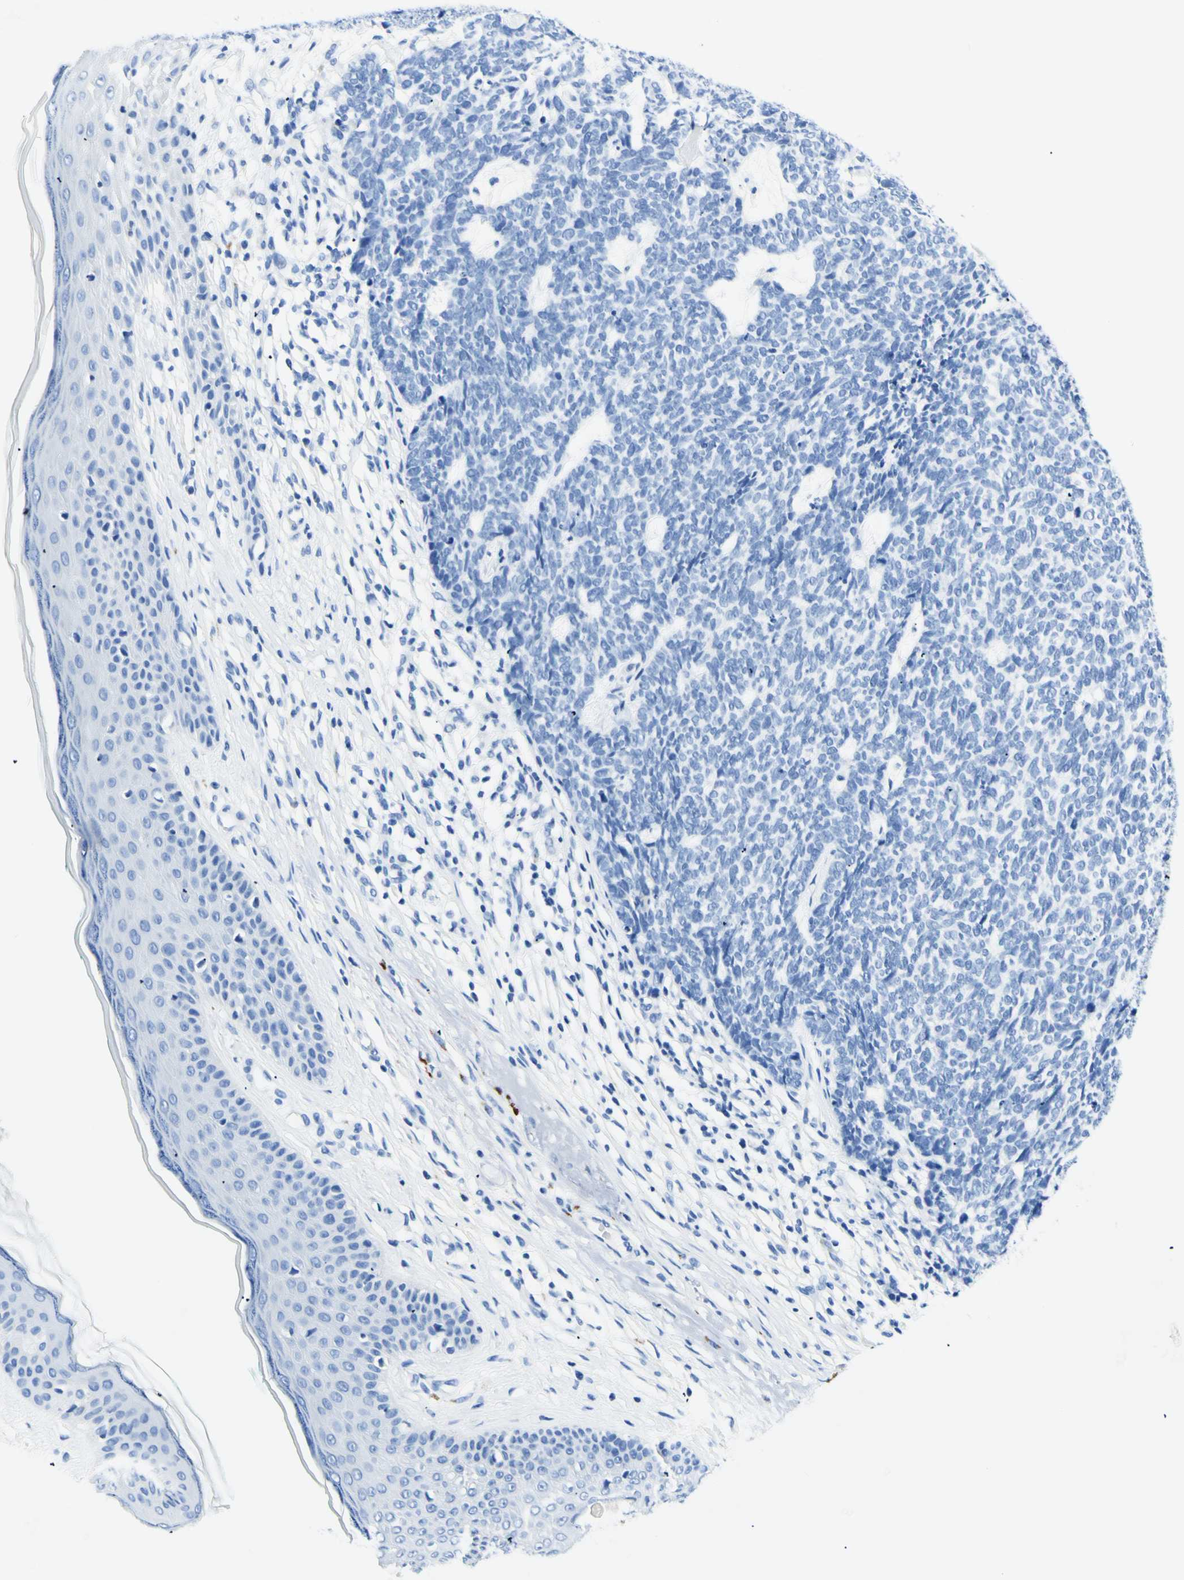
{"staining": {"intensity": "negative", "quantity": "none", "location": "none"}, "tissue": "skin cancer", "cell_type": "Tumor cells", "image_type": "cancer", "snomed": [{"axis": "morphology", "description": "Basal cell carcinoma"}, {"axis": "topography", "description": "Skin"}], "caption": "Immunohistochemical staining of human skin basal cell carcinoma demonstrates no significant expression in tumor cells.", "gene": "MYH2", "patient": {"sex": "female", "age": 84}}